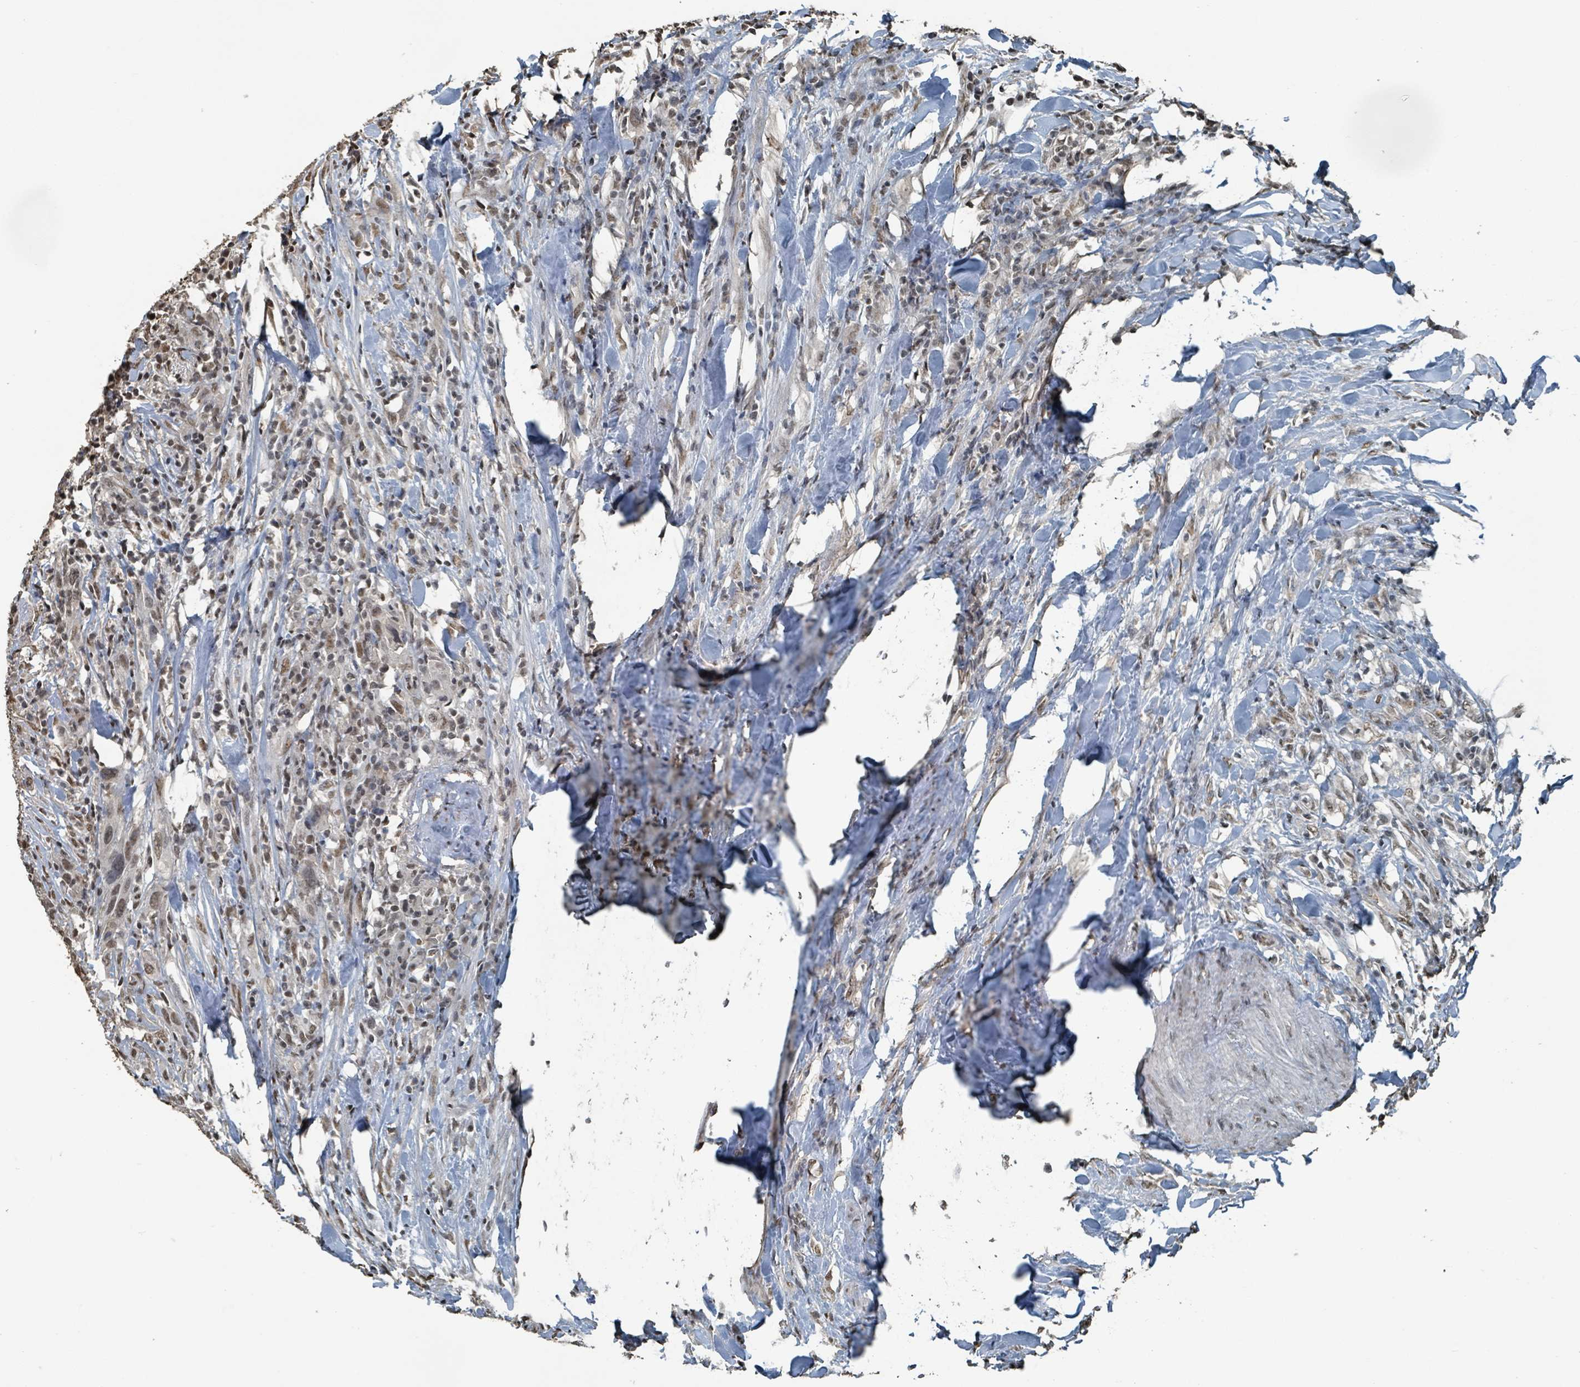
{"staining": {"intensity": "weak", "quantity": ">75%", "location": "nuclear"}, "tissue": "urothelial cancer", "cell_type": "Tumor cells", "image_type": "cancer", "snomed": [{"axis": "morphology", "description": "Urothelial carcinoma, High grade"}, {"axis": "topography", "description": "Urinary bladder"}], "caption": "Immunohistochemistry staining of urothelial cancer, which demonstrates low levels of weak nuclear positivity in about >75% of tumor cells indicating weak nuclear protein expression. The staining was performed using DAB (brown) for protein detection and nuclei were counterstained in hematoxylin (blue).", "gene": "PHIP", "patient": {"sex": "male", "age": 61}}